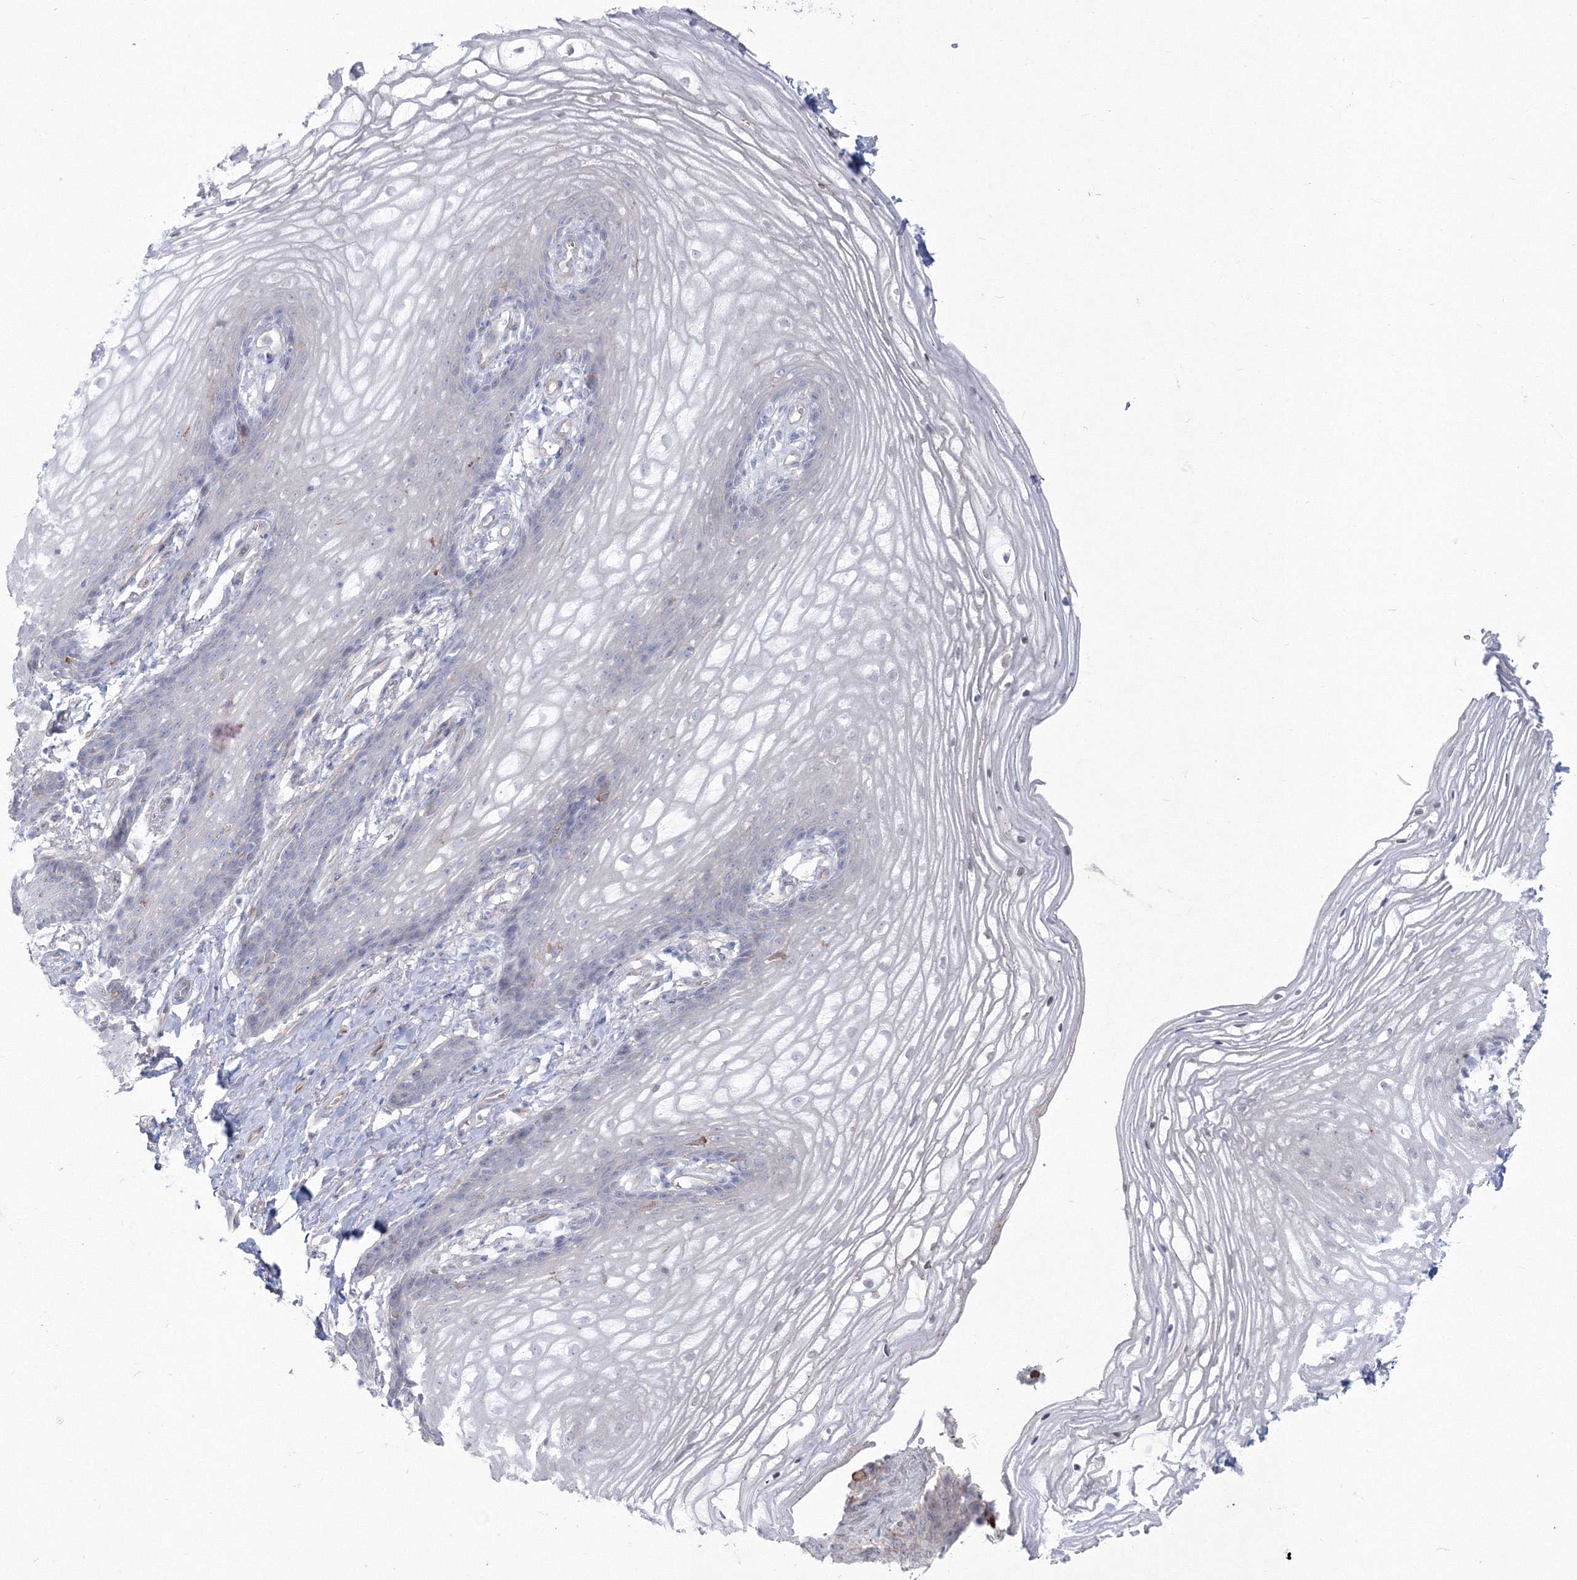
{"staining": {"intensity": "negative", "quantity": "none", "location": "none"}, "tissue": "vagina", "cell_type": "Squamous epithelial cells", "image_type": "normal", "snomed": [{"axis": "morphology", "description": "Normal tissue, NOS"}, {"axis": "topography", "description": "Vagina"}], "caption": "This is an immunohistochemistry (IHC) image of unremarkable vagina. There is no positivity in squamous epithelial cells.", "gene": "HYAL2", "patient": {"sex": "female", "age": 60}}